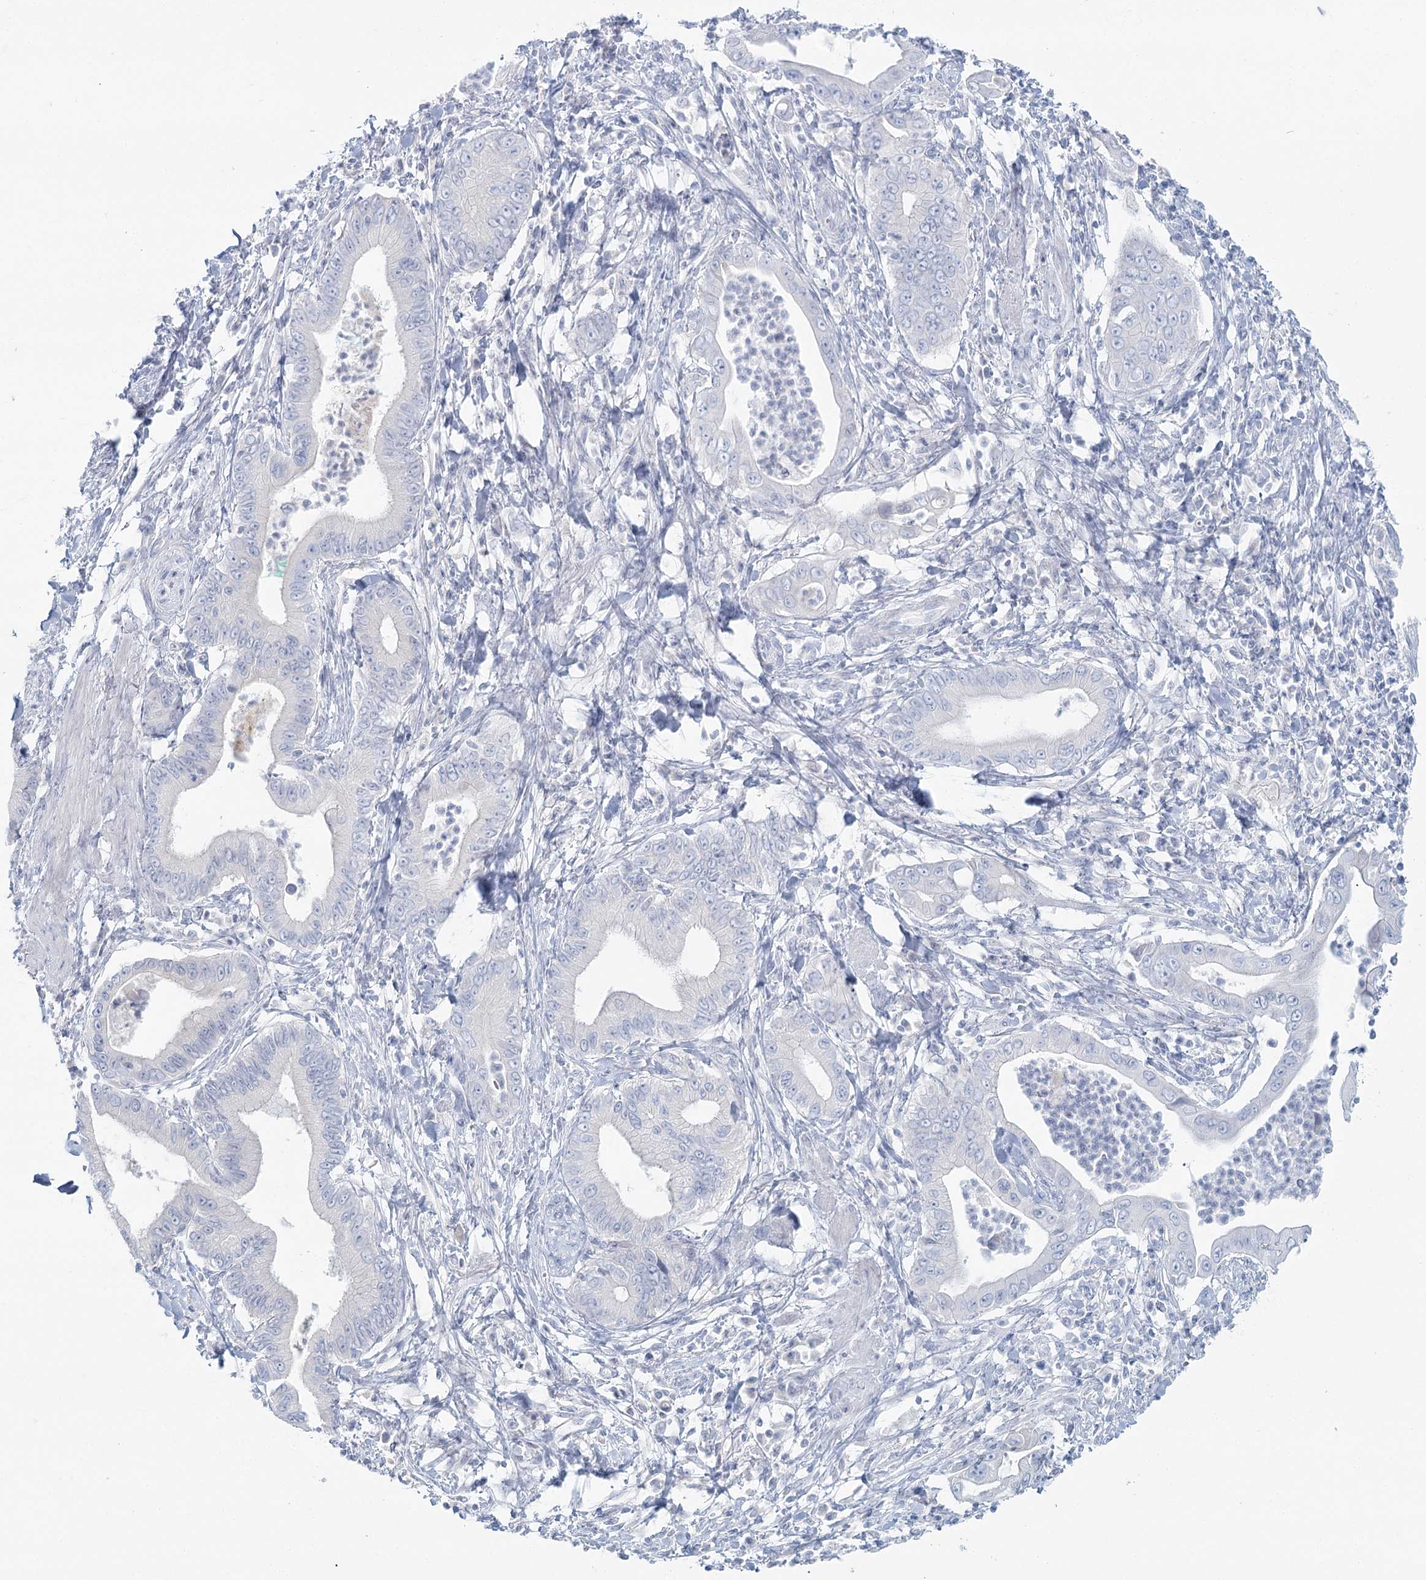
{"staining": {"intensity": "negative", "quantity": "none", "location": "none"}, "tissue": "pancreatic cancer", "cell_type": "Tumor cells", "image_type": "cancer", "snomed": [{"axis": "morphology", "description": "Adenocarcinoma, NOS"}, {"axis": "topography", "description": "Pancreas"}], "caption": "Protein analysis of pancreatic cancer (adenocarcinoma) displays no significant positivity in tumor cells. (Stains: DAB (3,3'-diaminobenzidine) IHC with hematoxylin counter stain, Microscopy: brightfield microscopy at high magnification).", "gene": "DMGDH", "patient": {"sex": "male", "age": 78}}